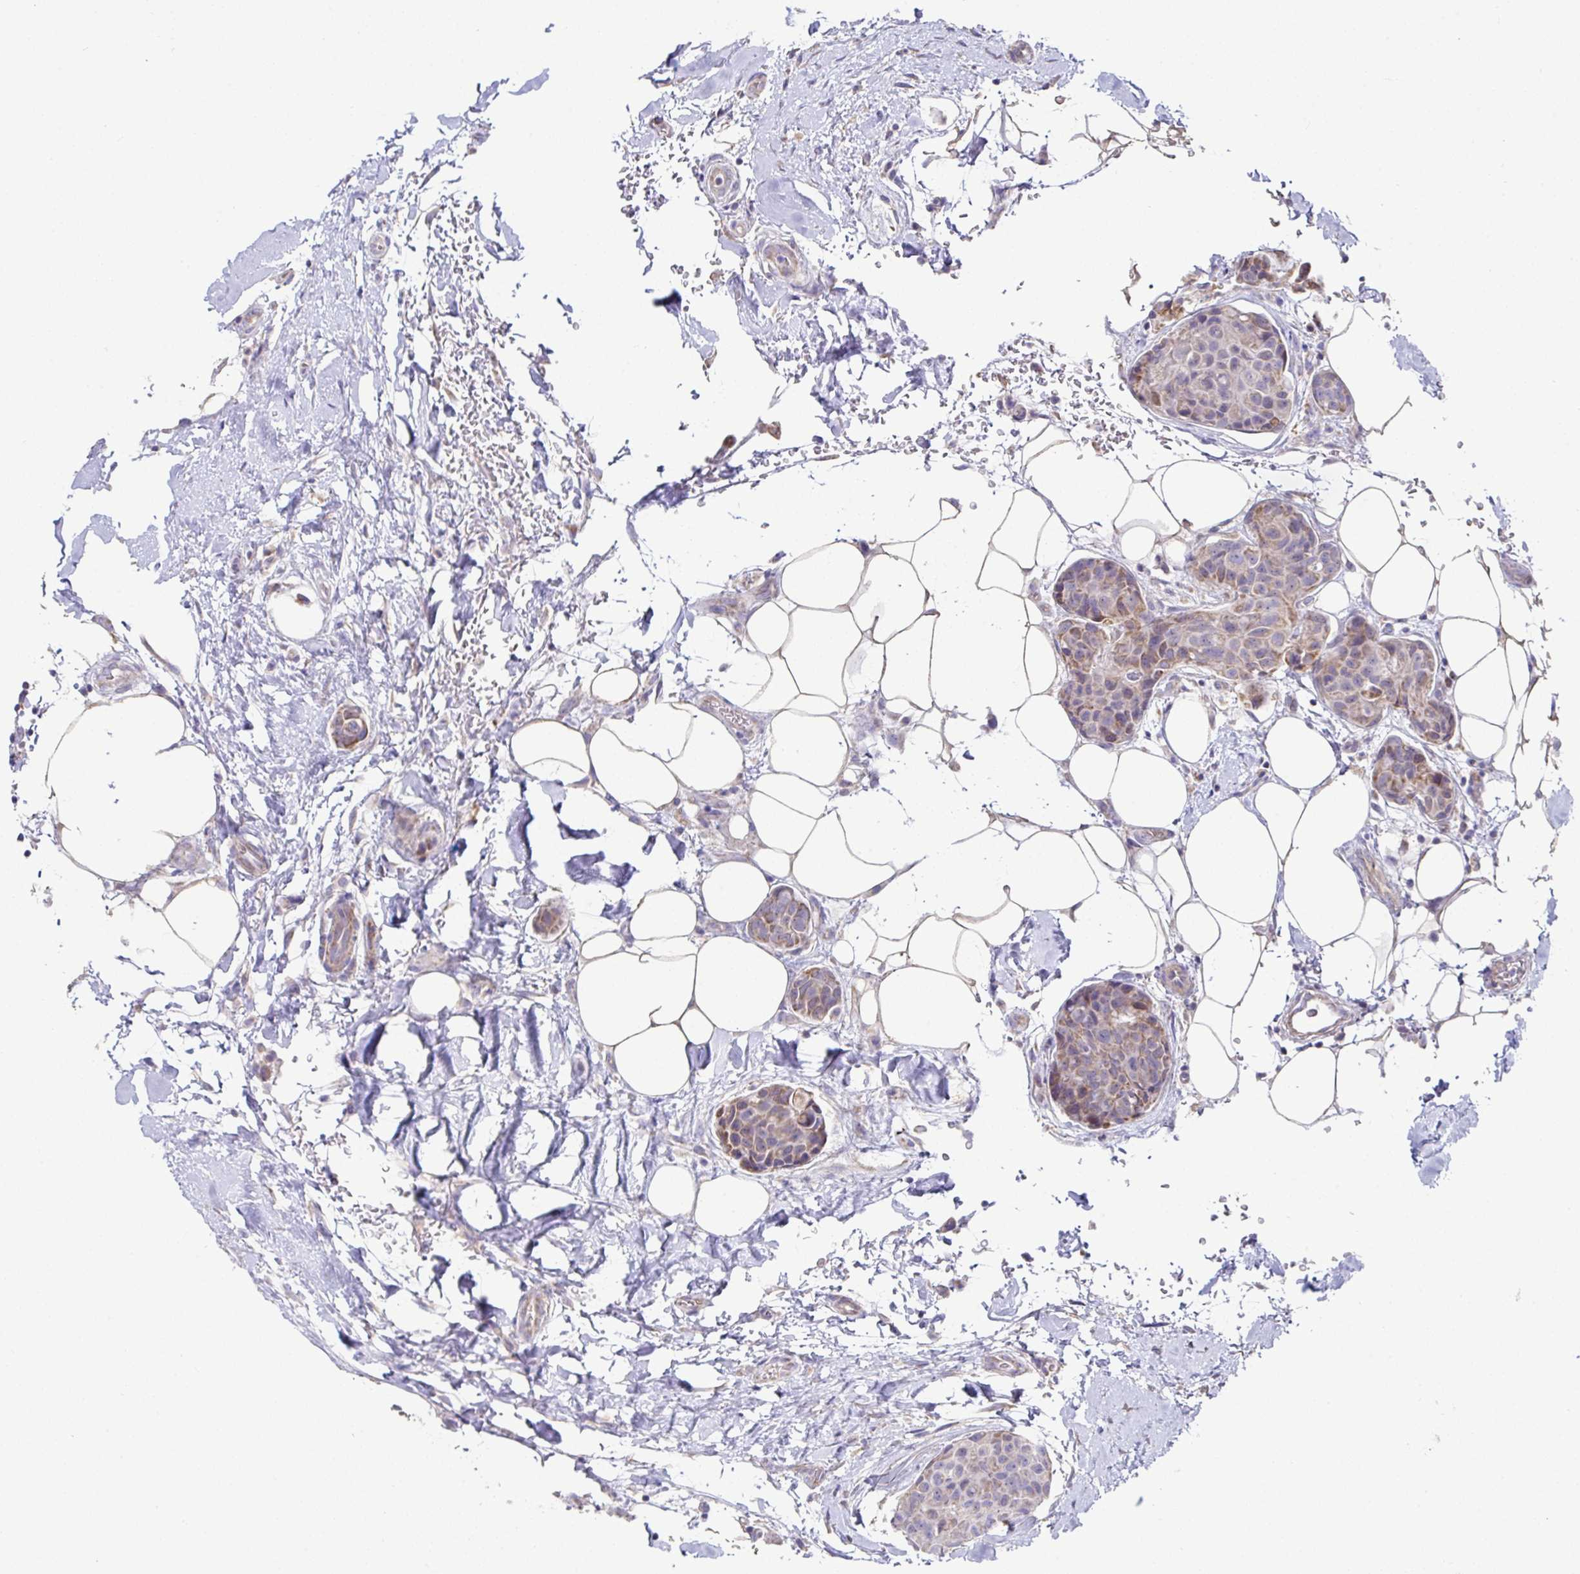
{"staining": {"intensity": "moderate", "quantity": ">75%", "location": "cytoplasmic/membranous"}, "tissue": "breast cancer", "cell_type": "Tumor cells", "image_type": "cancer", "snomed": [{"axis": "morphology", "description": "Duct carcinoma"}, {"axis": "topography", "description": "Breast"}, {"axis": "topography", "description": "Lymph node"}], "caption": "IHC photomicrograph of human intraductal carcinoma (breast) stained for a protein (brown), which displays medium levels of moderate cytoplasmic/membranous staining in approximately >75% of tumor cells.", "gene": "DOK7", "patient": {"sex": "female", "age": 80}}